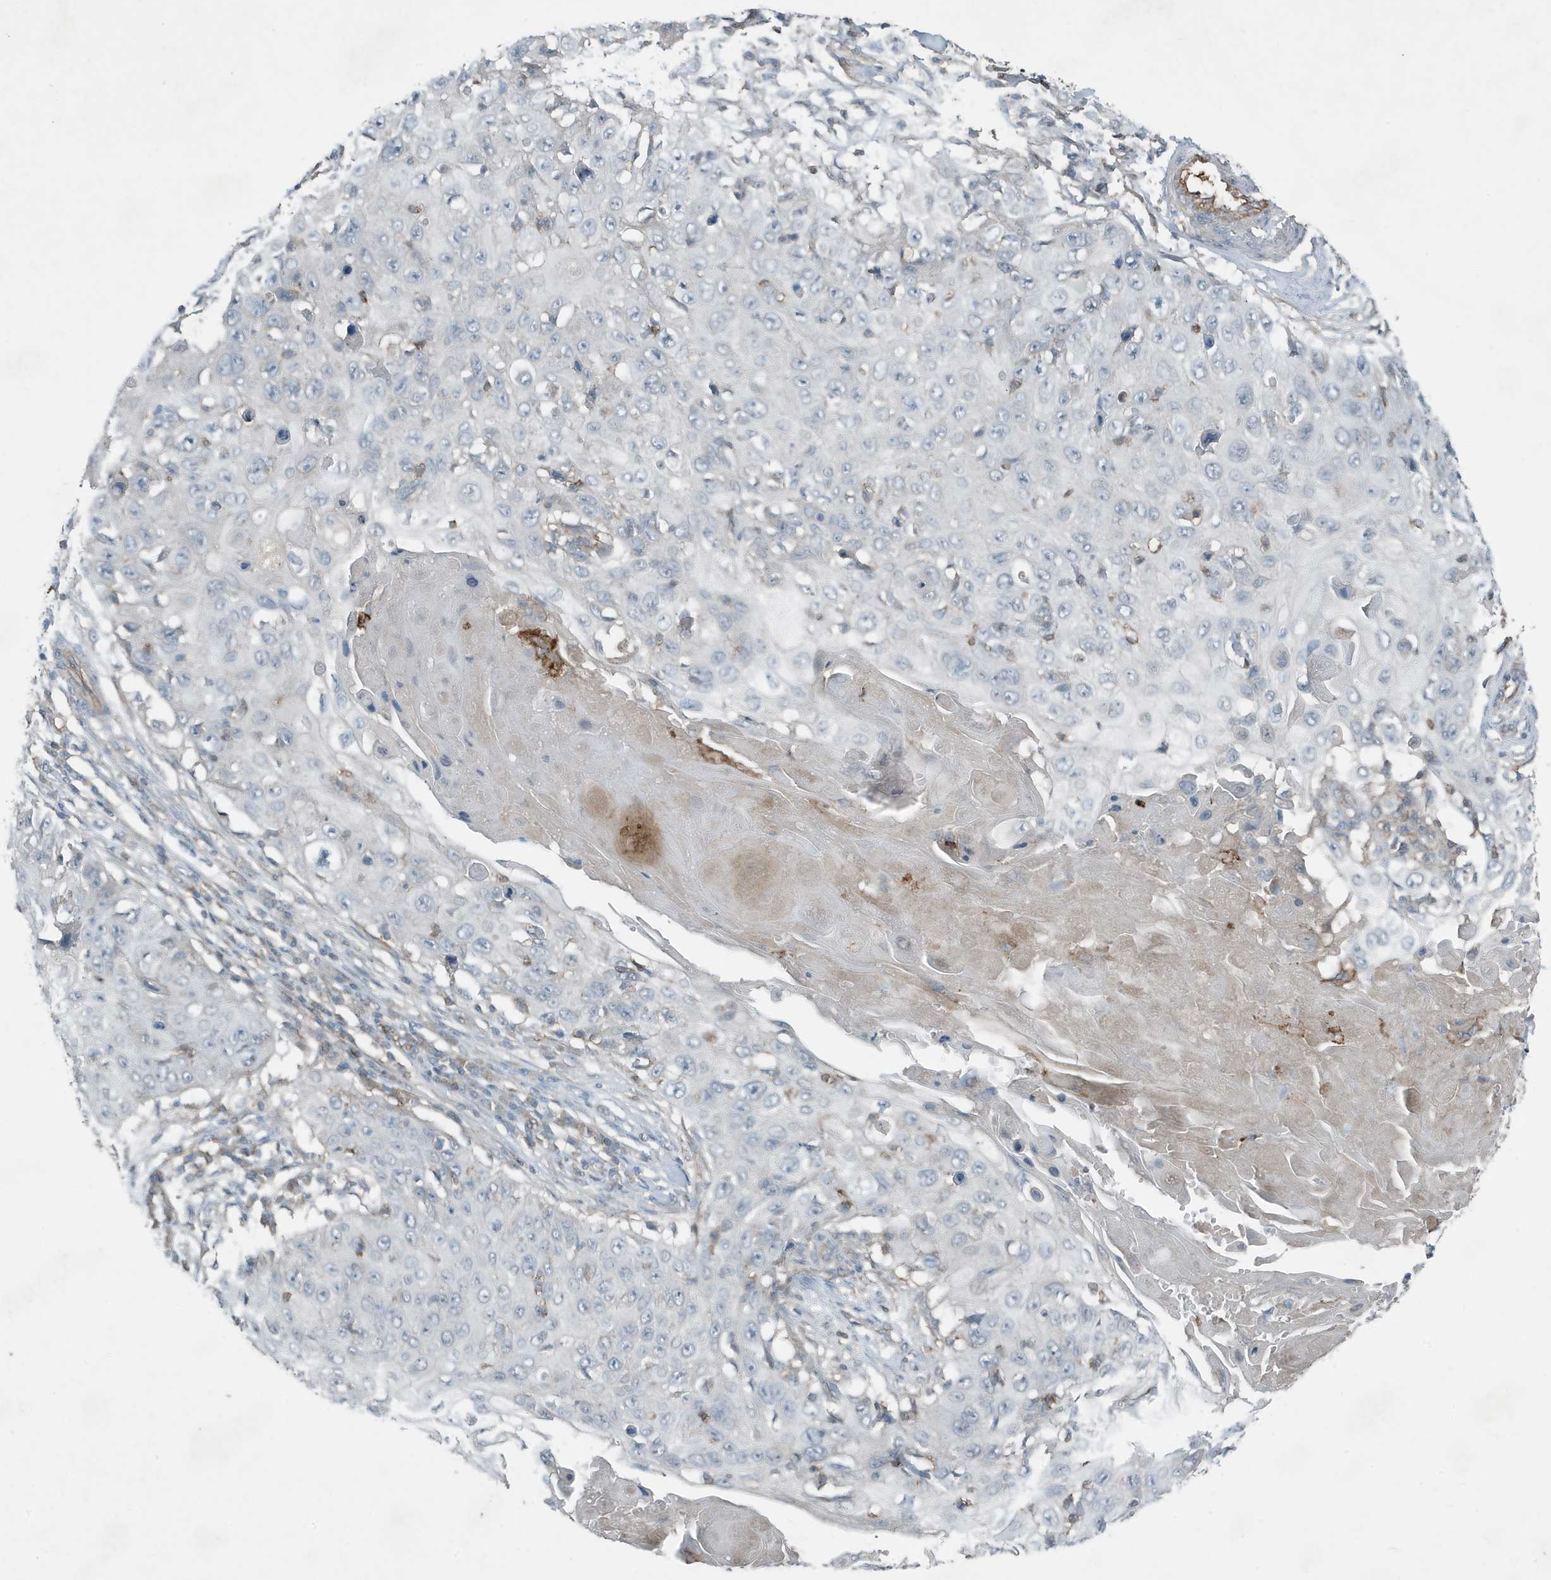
{"staining": {"intensity": "negative", "quantity": "none", "location": "none"}, "tissue": "skin cancer", "cell_type": "Tumor cells", "image_type": "cancer", "snomed": [{"axis": "morphology", "description": "Squamous cell carcinoma, NOS"}, {"axis": "topography", "description": "Skin"}], "caption": "Immunohistochemistry of squamous cell carcinoma (skin) displays no positivity in tumor cells.", "gene": "DAPP1", "patient": {"sex": "male", "age": 86}}